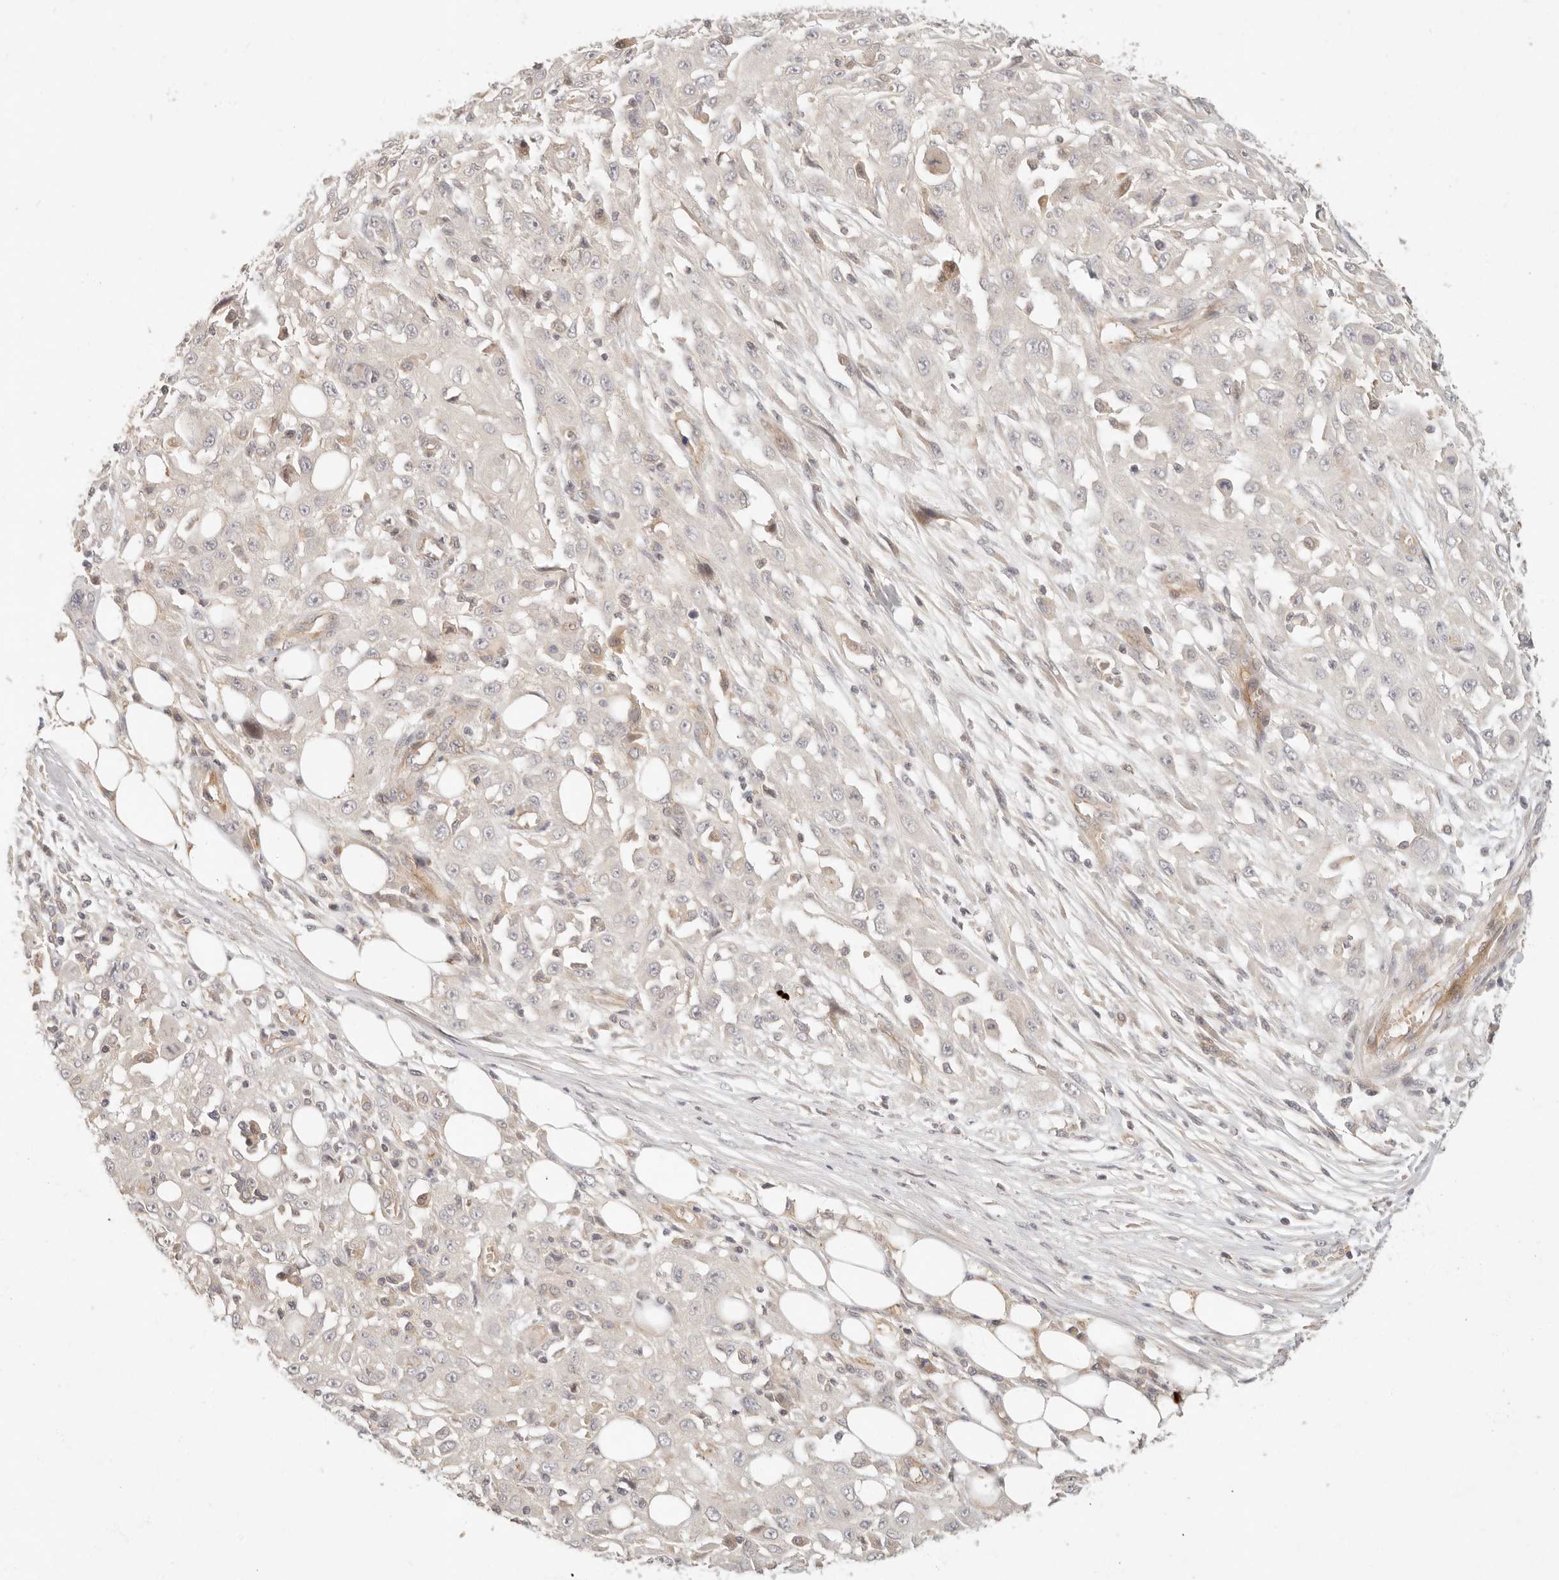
{"staining": {"intensity": "negative", "quantity": "none", "location": "none"}, "tissue": "skin cancer", "cell_type": "Tumor cells", "image_type": "cancer", "snomed": [{"axis": "morphology", "description": "Squamous cell carcinoma, NOS"}, {"axis": "morphology", "description": "Squamous cell carcinoma, metastatic, NOS"}, {"axis": "topography", "description": "Skin"}, {"axis": "topography", "description": "Lymph node"}], "caption": "This is an immunohistochemistry image of skin squamous cell carcinoma. There is no staining in tumor cells.", "gene": "PPP1R3B", "patient": {"sex": "male", "age": 75}}